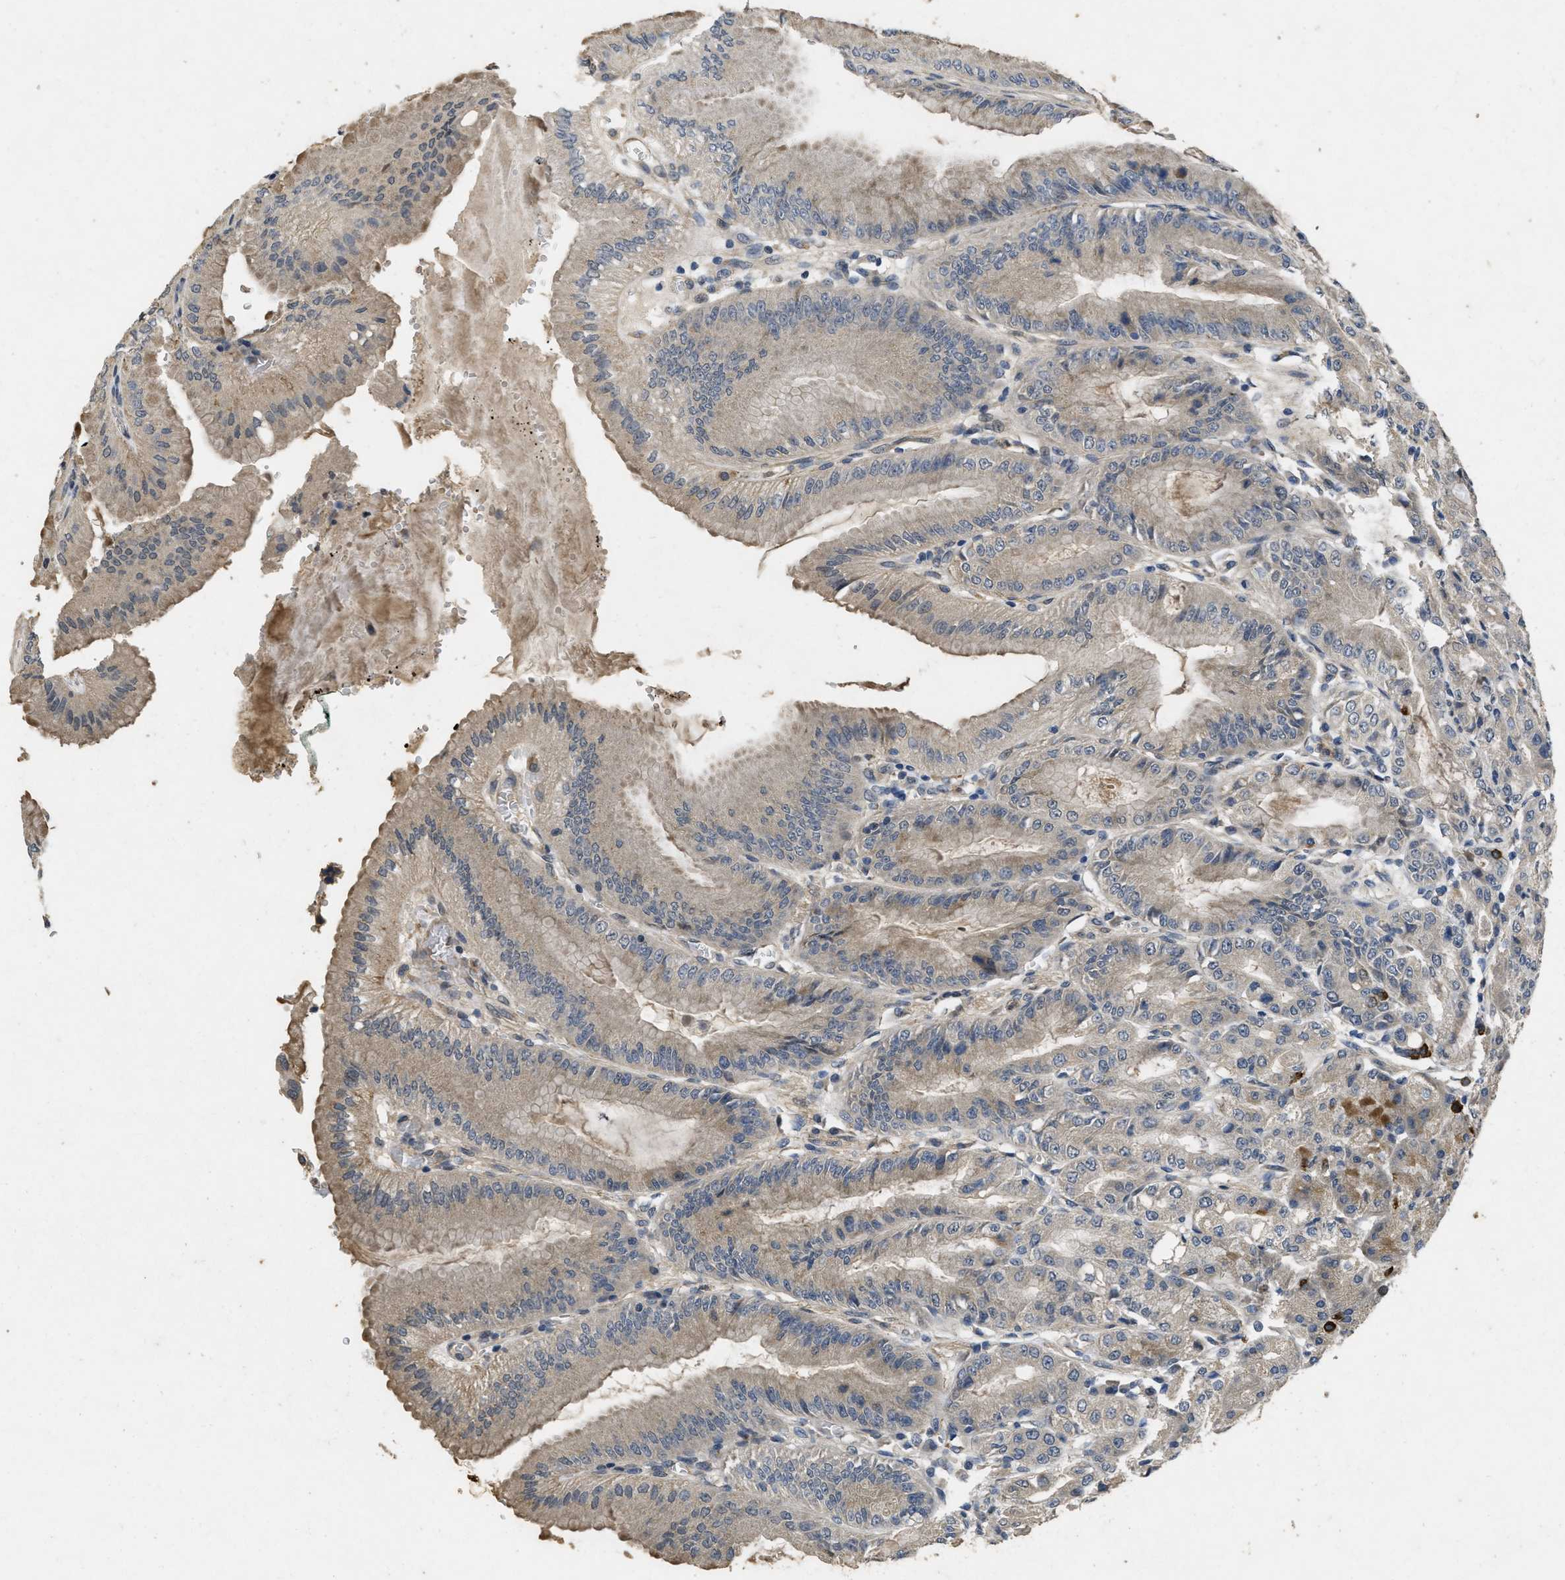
{"staining": {"intensity": "weak", "quantity": ">75%", "location": "cytoplasmic/membranous,nuclear"}, "tissue": "stomach", "cell_type": "Glandular cells", "image_type": "normal", "snomed": [{"axis": "morphology", "description": "Normal tissue, NOS"}, {"axis": "topography", "description": "Stomach, lower"}], "caption": "IHC micrograph of unremarkable stomach: human stomach stained using IHC exhibits low levels of weak protein expression localized specifically in the cytoplasmic/membranous,nuclear of glandular cells, appearing as a cytoplasmic/membranous,nuclear brown color.", "gene": "PAPOLG", "patient": {"sex": "male", "age": 71}}